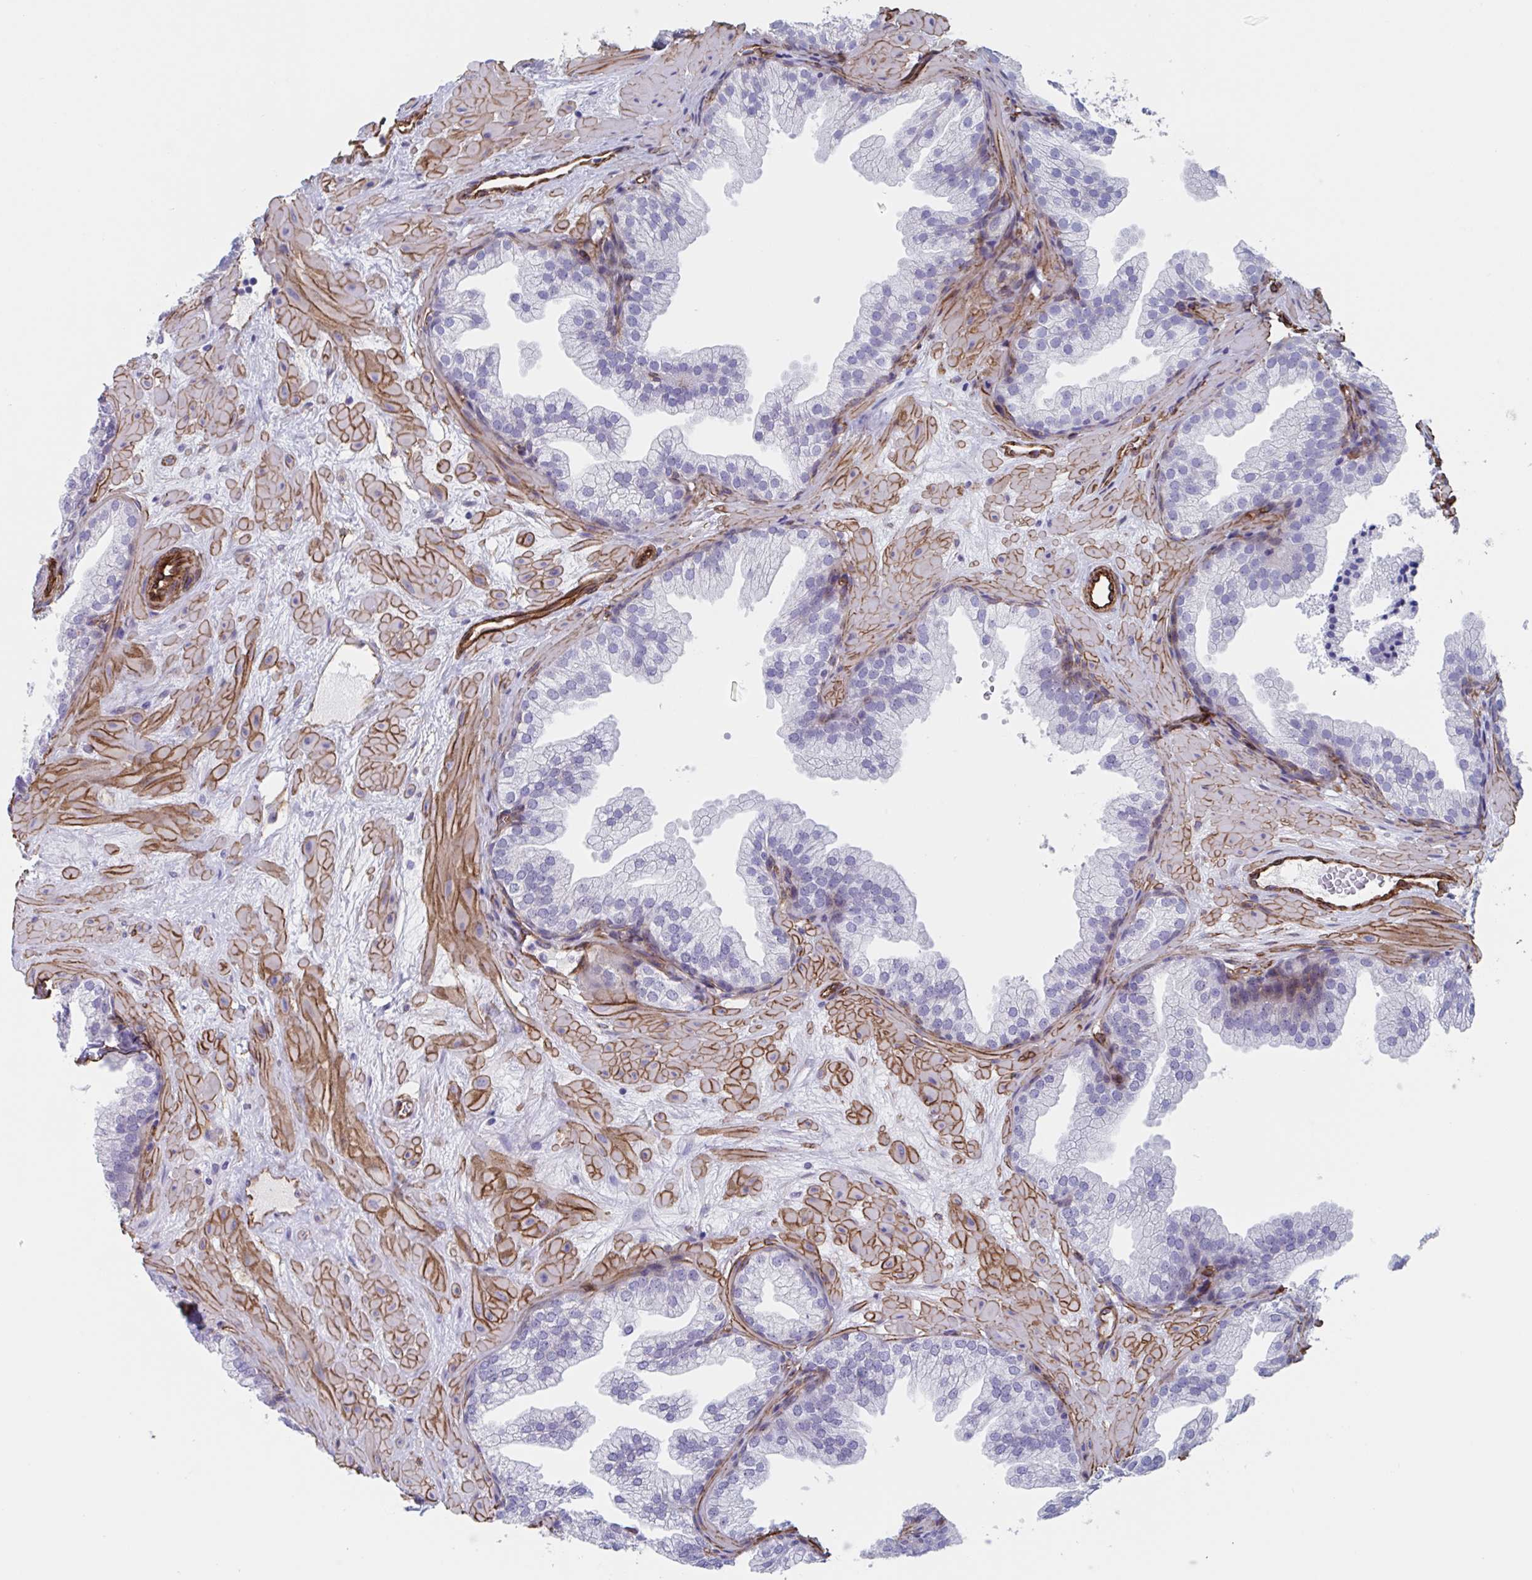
{"staining": {"intensity": "negative", "quantity": "none", "location": "none"}, "tissue": "prostate", "cell_type": "Glandular cells", "image_type": "normal", "snomed": [{"axis": "morphology", "description": "Normal tissue, NOS"}, {"axis": "topography", "description": "Prostate"}], "caption": "IHC micrograph of benign human prostate stained for a protein (brown), which exhibits no staining in glandular cells.", "gene": "CITED4", "patient": {"sex": "male", "age": 37}}